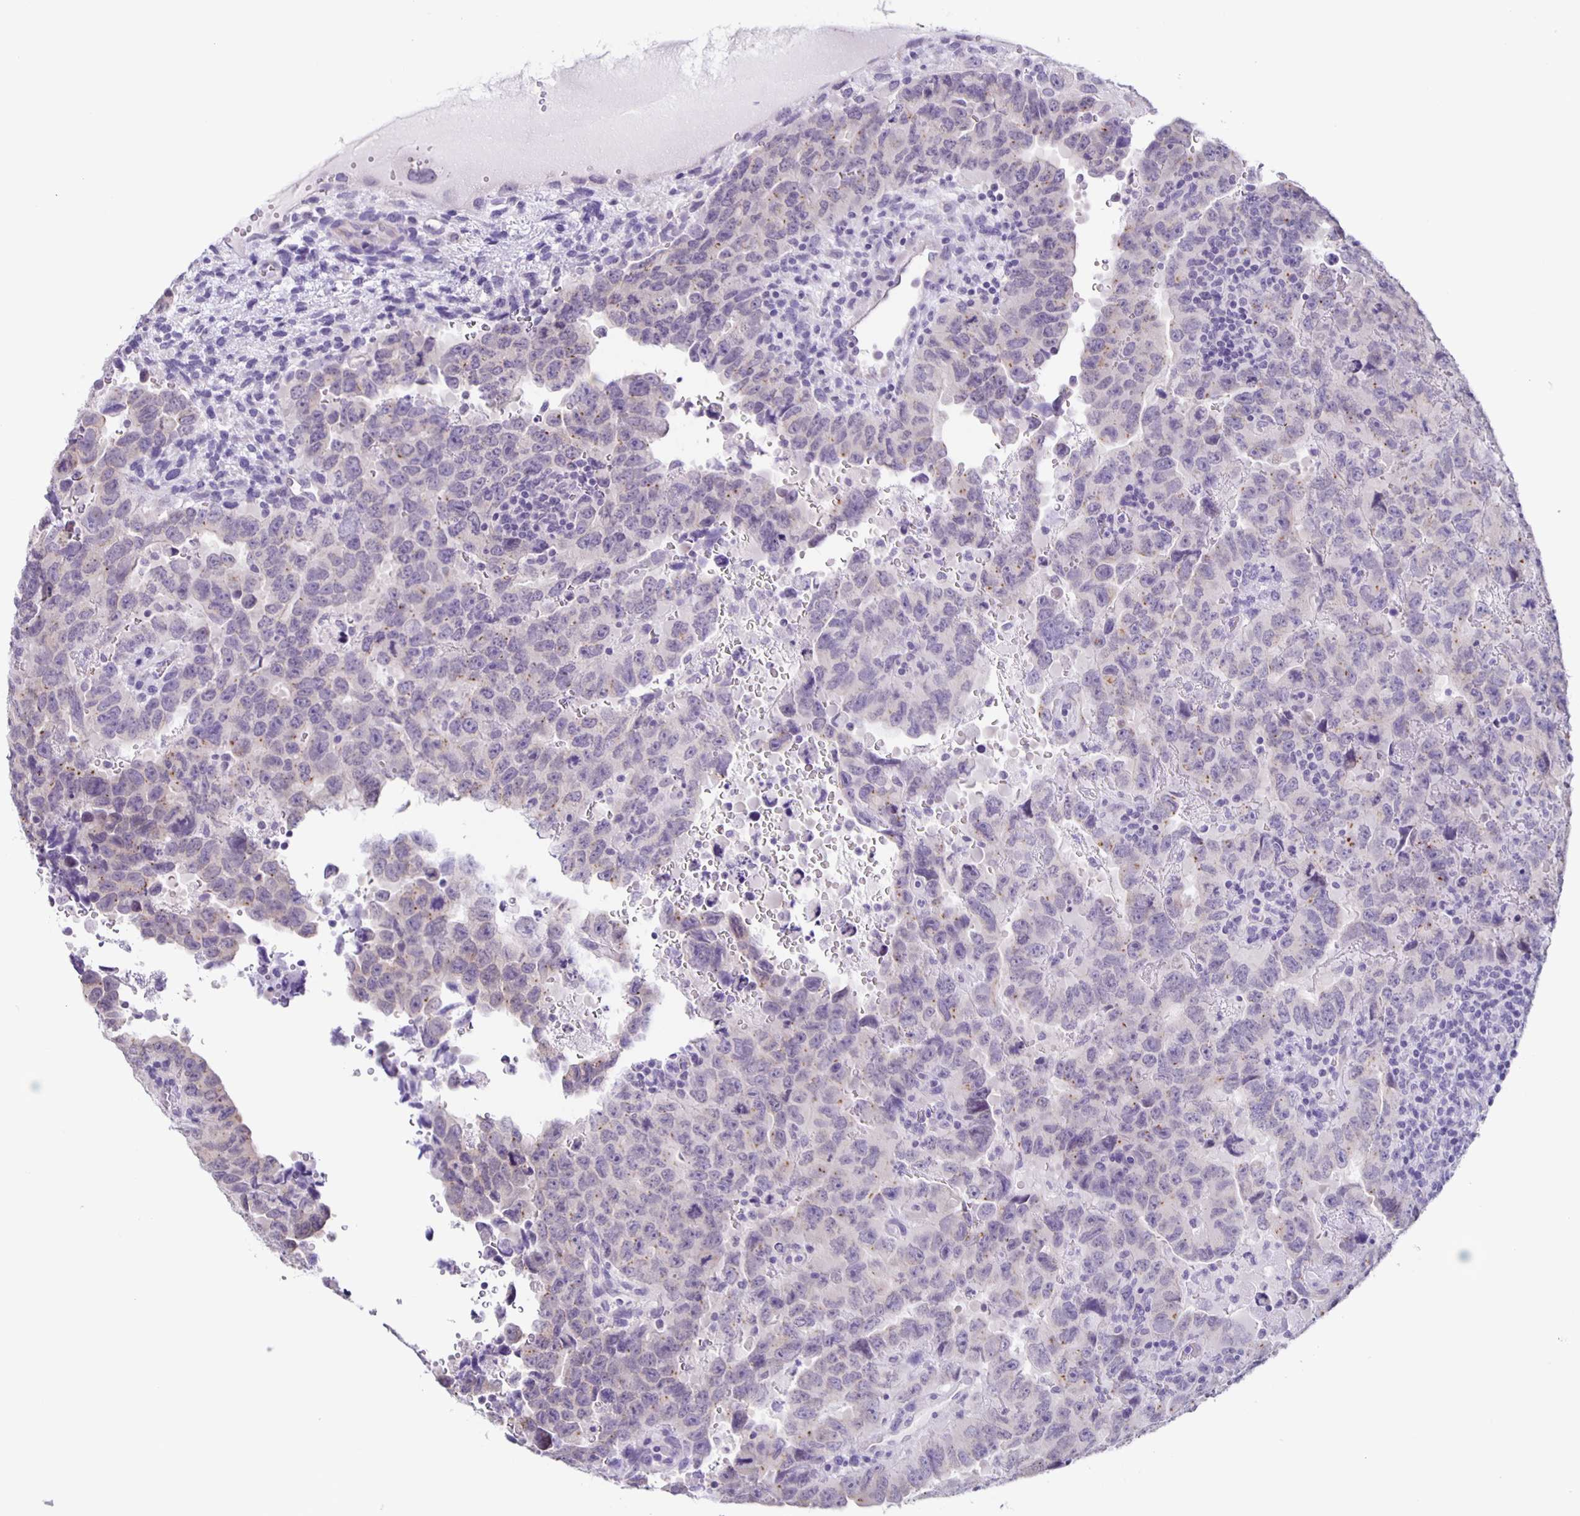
{"staining": {"intensity": "weak", "quantity": "<25%", "location": "cytoplasmic/membranous"}, "tissue": "testis cancer", "cell_type": "Tumor cells", "image_type": "cancer", "snomed": [{"axis": "morphology", "description": "Carcinoma, Embryonal, NOS"}, {"axis": "topography", "description": "Testis"}], "caption": "Micrograph shows no protein positivity in tumor cells of embryonal carcinoma (testis) tissue. The staining is performed using DAB (3,3'-diaminobenzidine) brown chromogen with nuclei counter-stained in using hematoxylin.", "gene": "SLC12A3", "patient": {"sex": "male", "age": 24}}